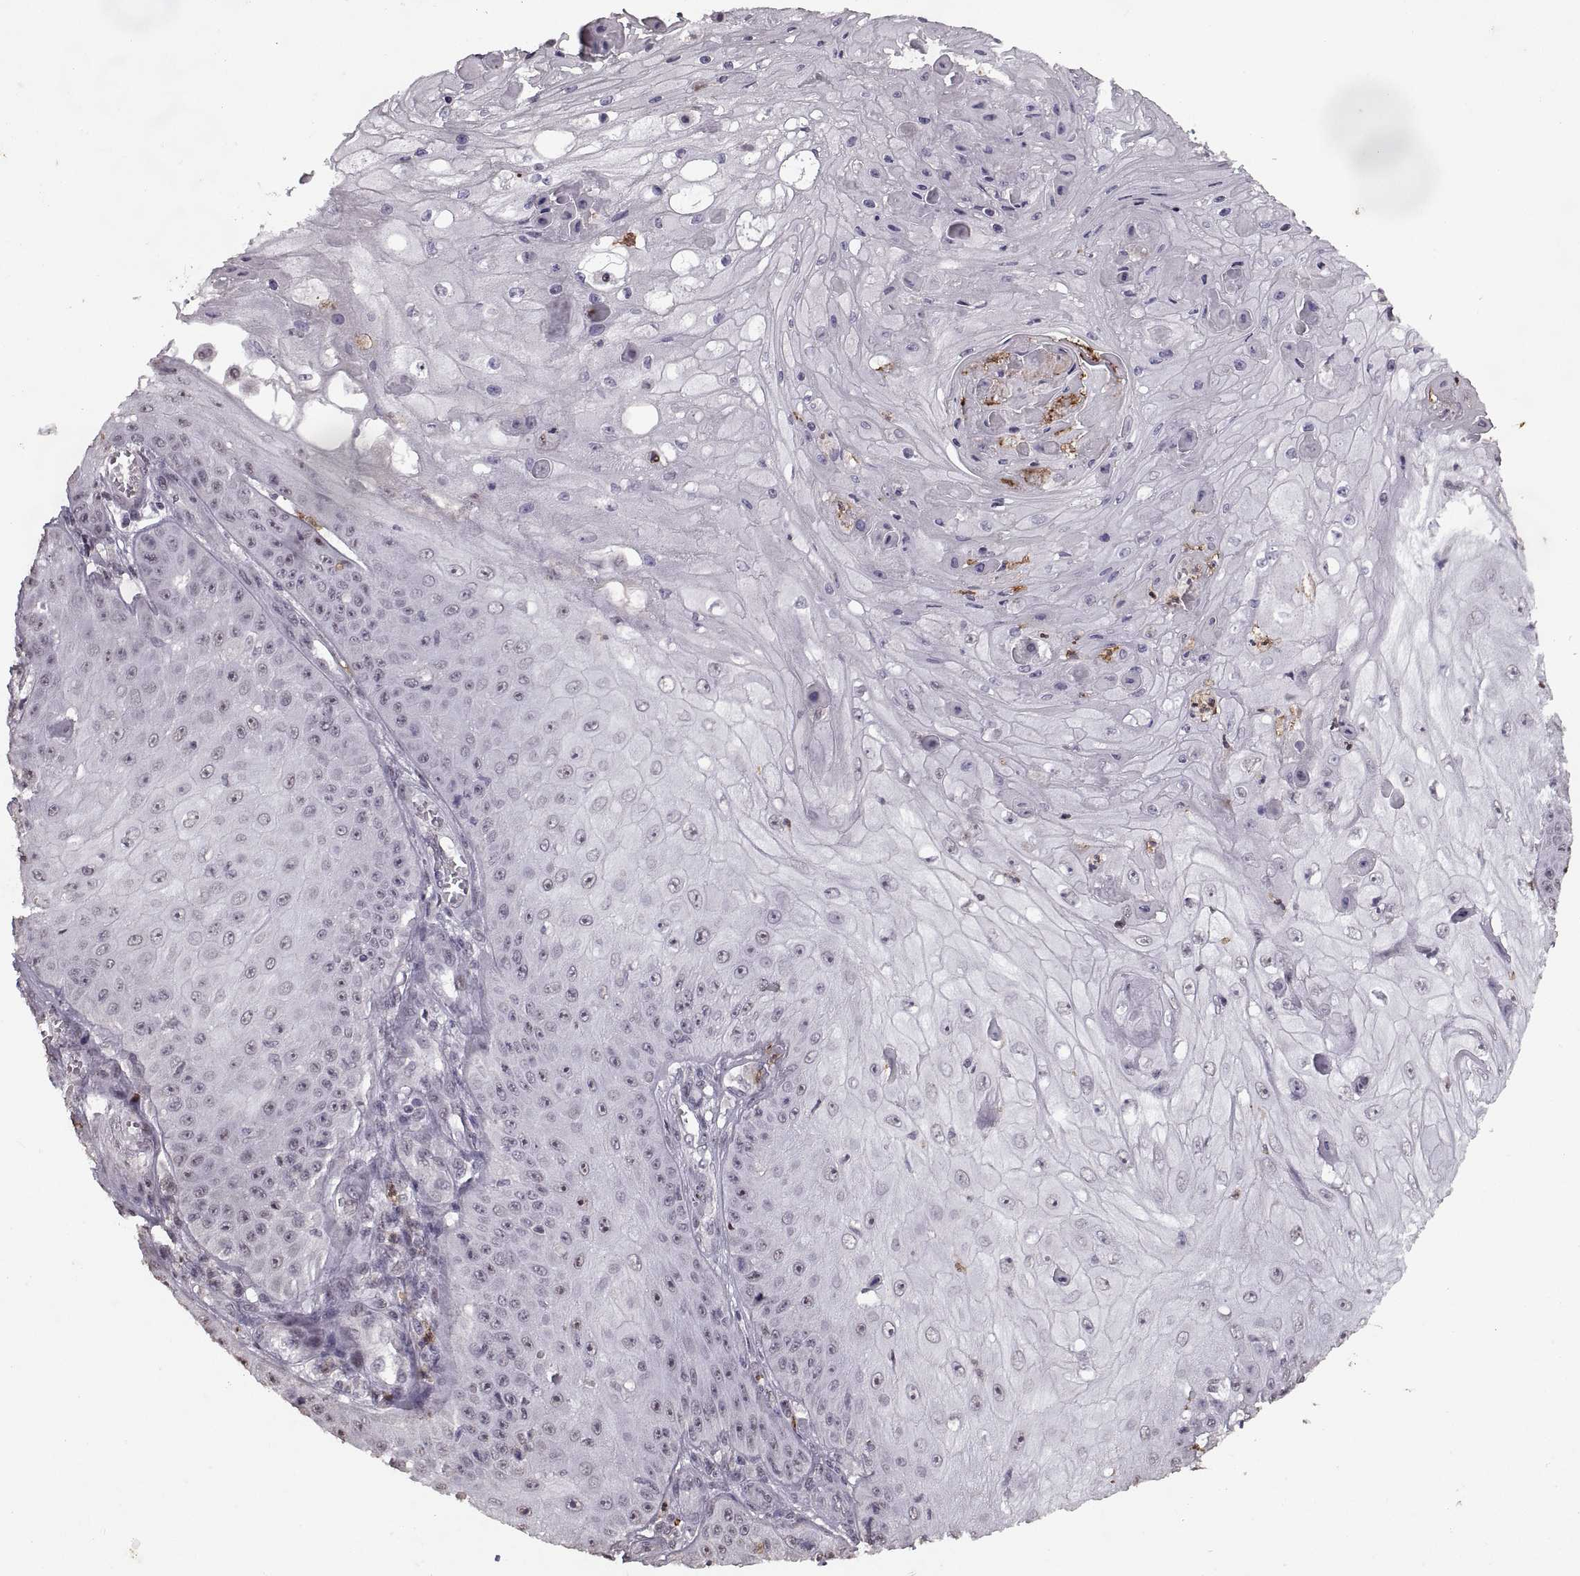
{"staining": {"intensity": "negative", "quantity": "none", "location": "none"}, "tissue": "skin cancer", "cell_type": "Tumor cells", "image_type": "cancer", "snomed": [{"axis": "morphology", "description": "Squamous cell carcinoma, NOS"}, {"axis": "topography", "description": "Skin"}], "caption": "This is an IHC micrograph of skin squamous cell carcinoma. There is no expression in tumor cells.", "gene": "PALS1", "patient": {"sex": "male", "age": 70}}